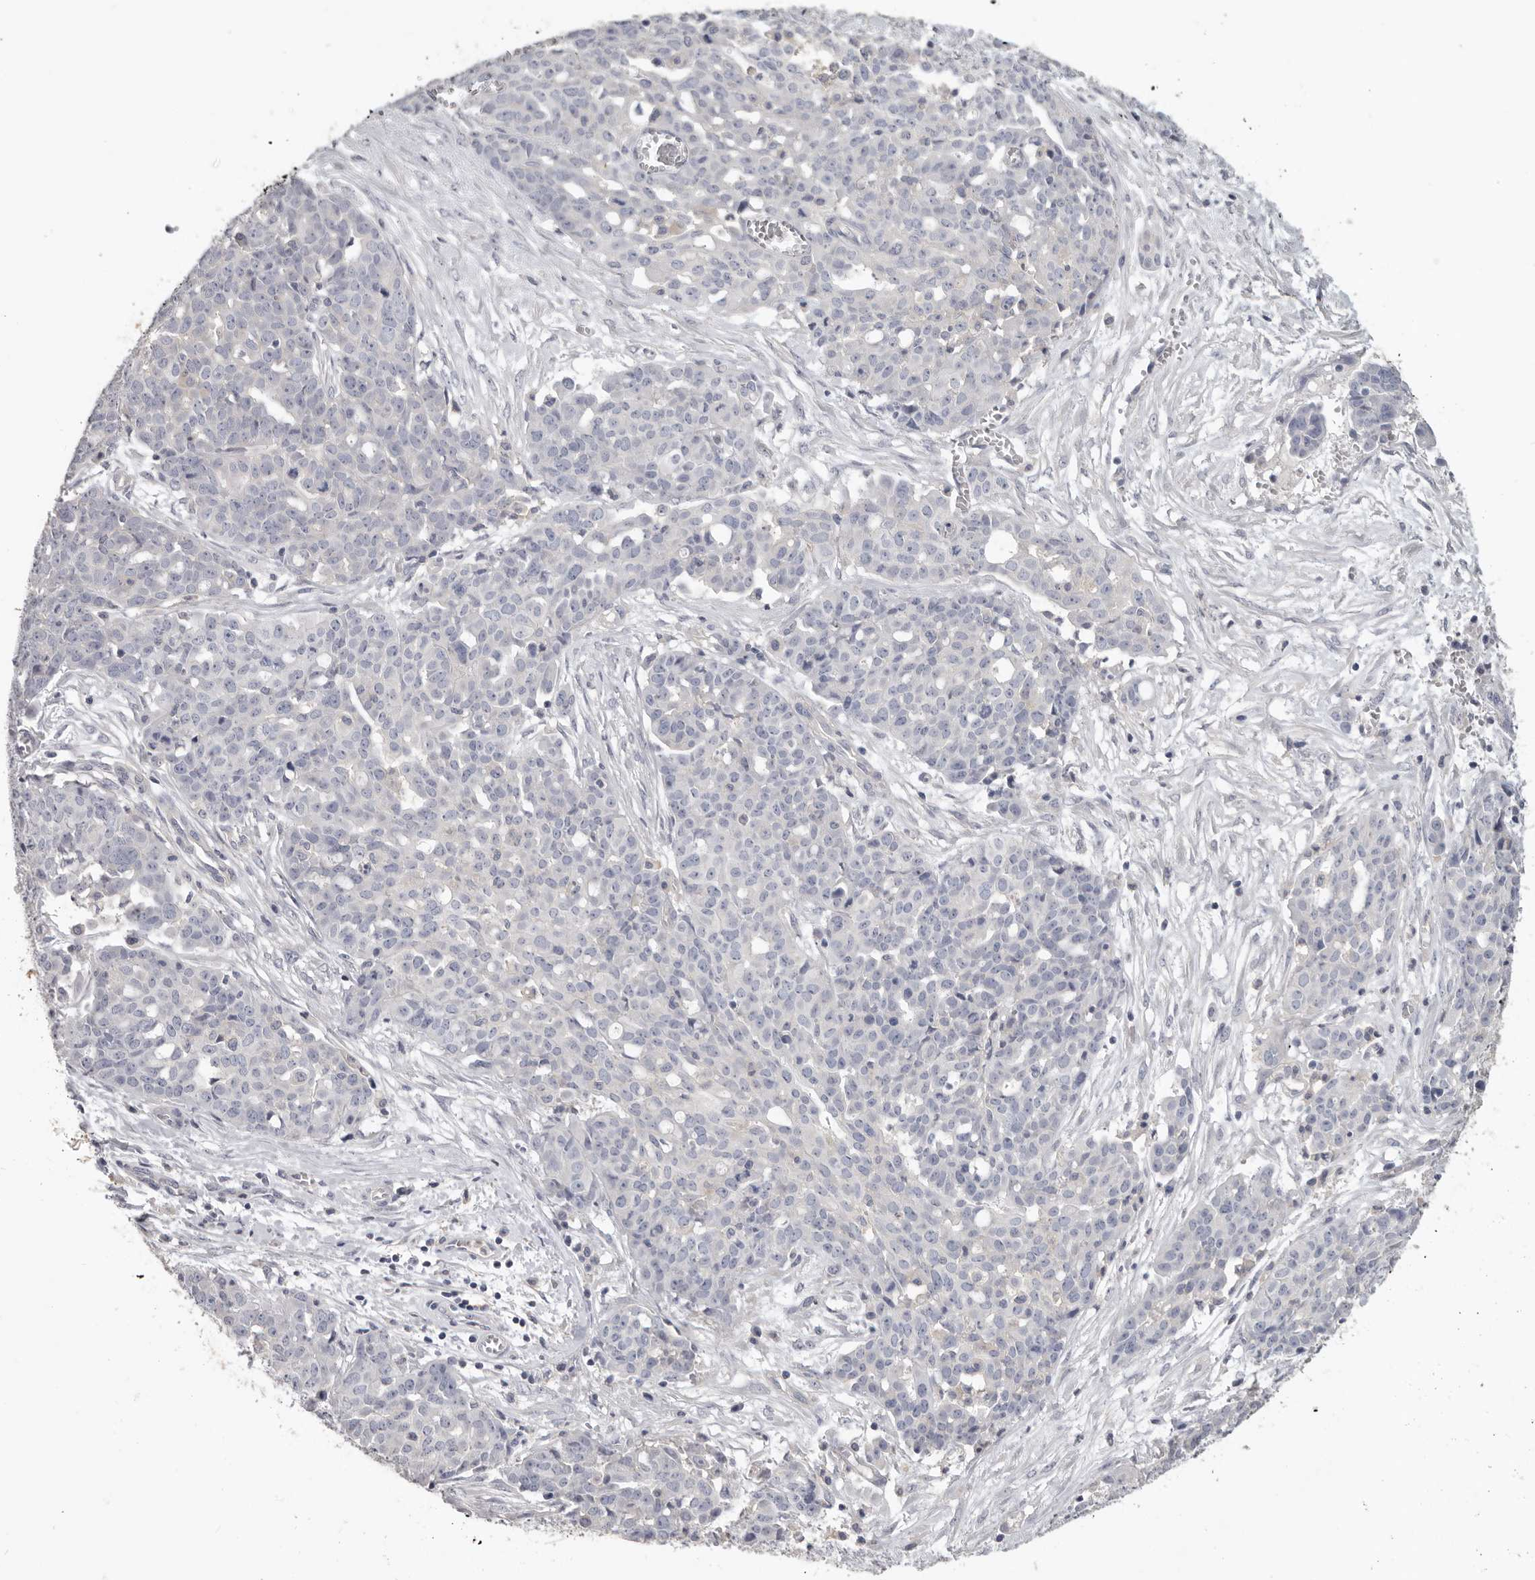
{"staining": {"intensity": "negative", "quantity": "none", "location": "none"}, "tissue": "ovarian cancer", "cell_type": "Tumor cells", "image_type": "cancer", "snomed": [{"axis": "morphology", "description": "Cystadenocarcinoma, serous, NOS"}, {"axis": "topography", "description": "Soft tissue"}, {"axis": "topography", "description": "Ovary"}], "caption": "Tumor cells show no significant protein expression in serous cystadenocarcinoma (ovarian).", "gene": "WDTC1", "patient": {"sex": "female", "age": 57}}